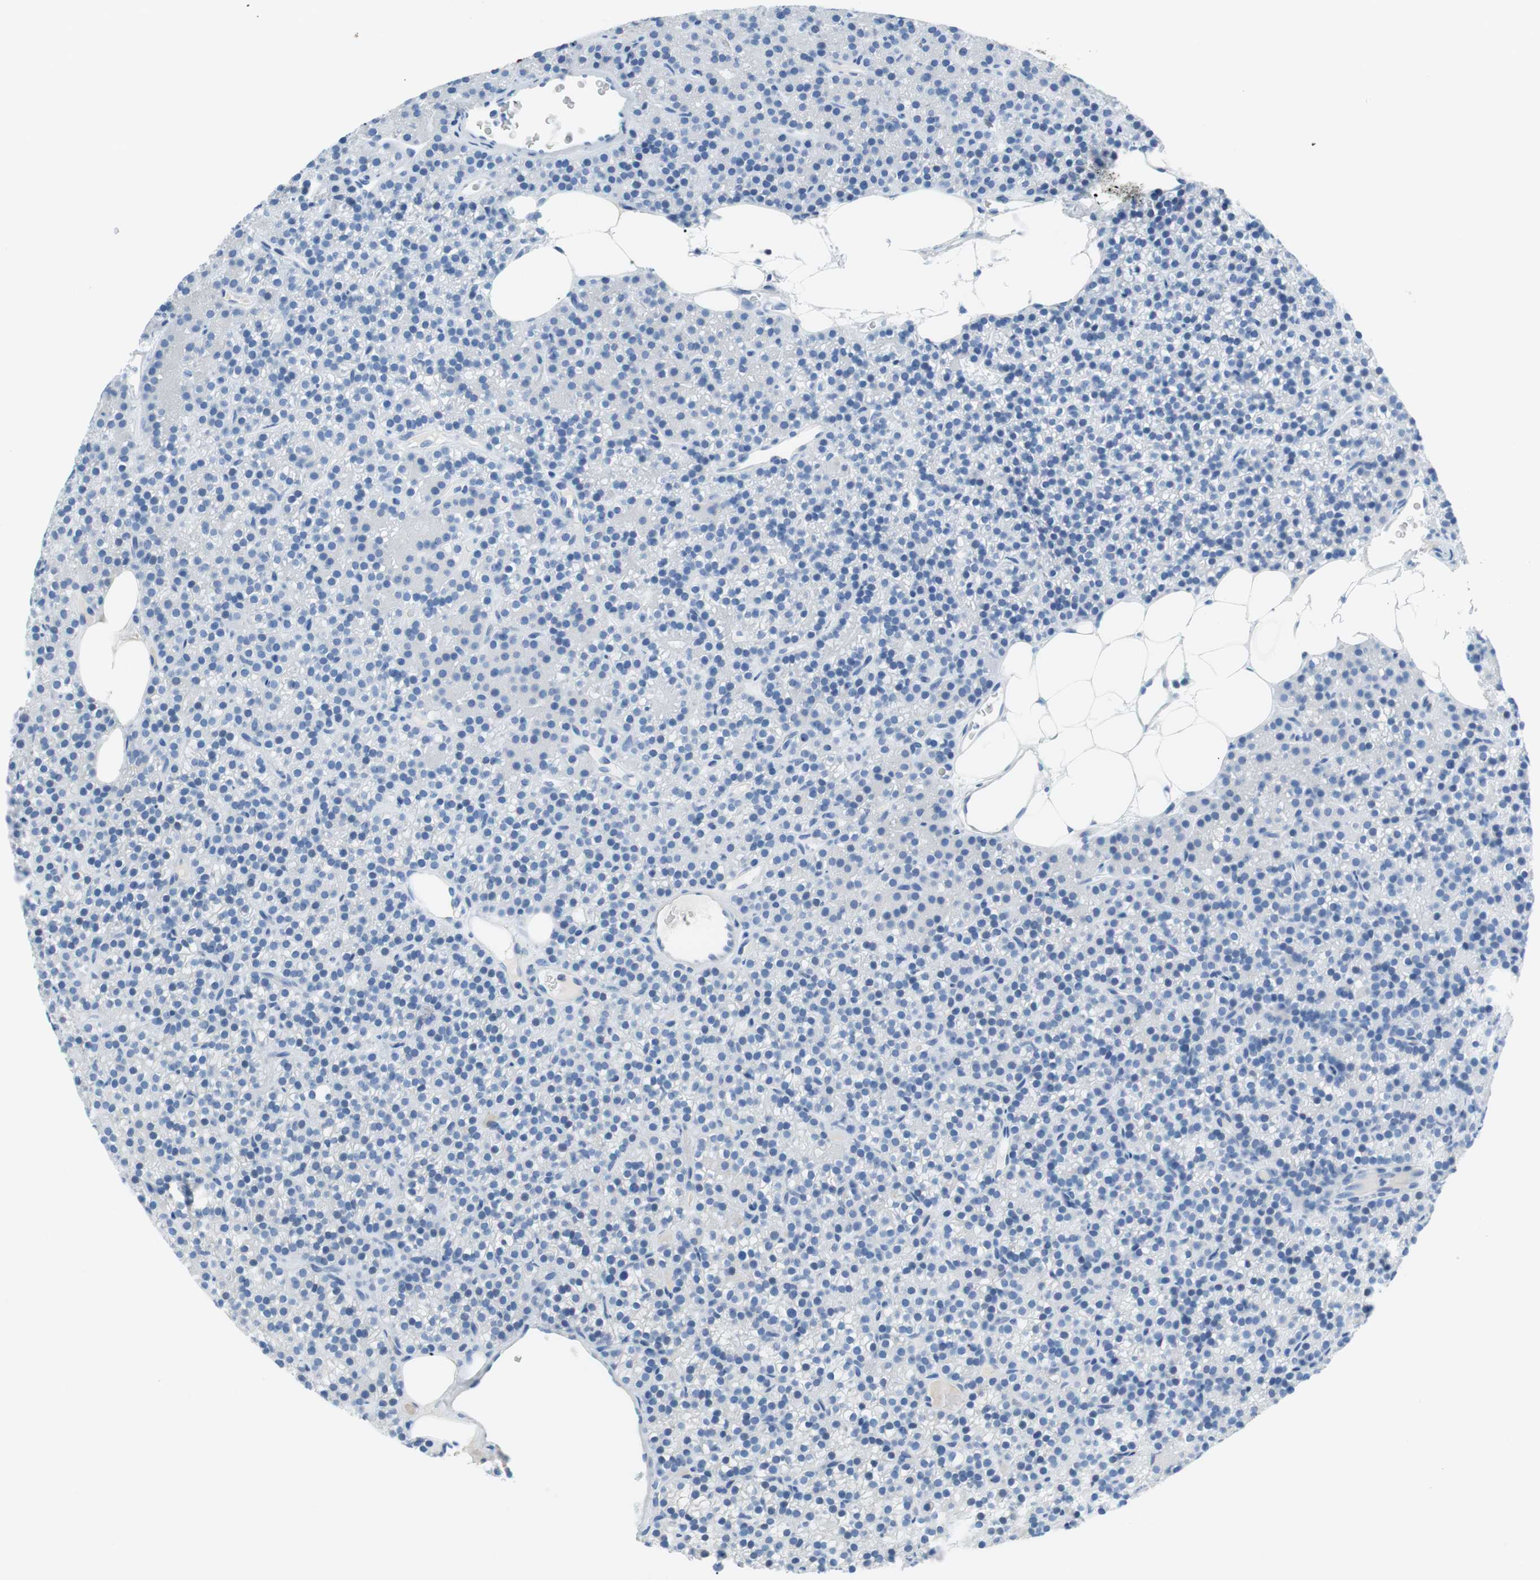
{"staining": {"intensity": "negative", "quantity": "none", "location": "none"}, "tissue": "parathyroid gland", "cell_type": "Glandular cells", "image_type": "normal", "snomed": [{"axis": "morphology", "description": "Normal tissue, NOS"}, {"axis": "morphology", "description": "Hyperplasia, NOS"}, {"axis": "topography", "description": "Parathyroid gland"}], "caption": "Image shows no protein expression in glandular cells of normal parathyroid gland.", "gene": "MYH1", "patient": {"sex": "male", "age": 44}}